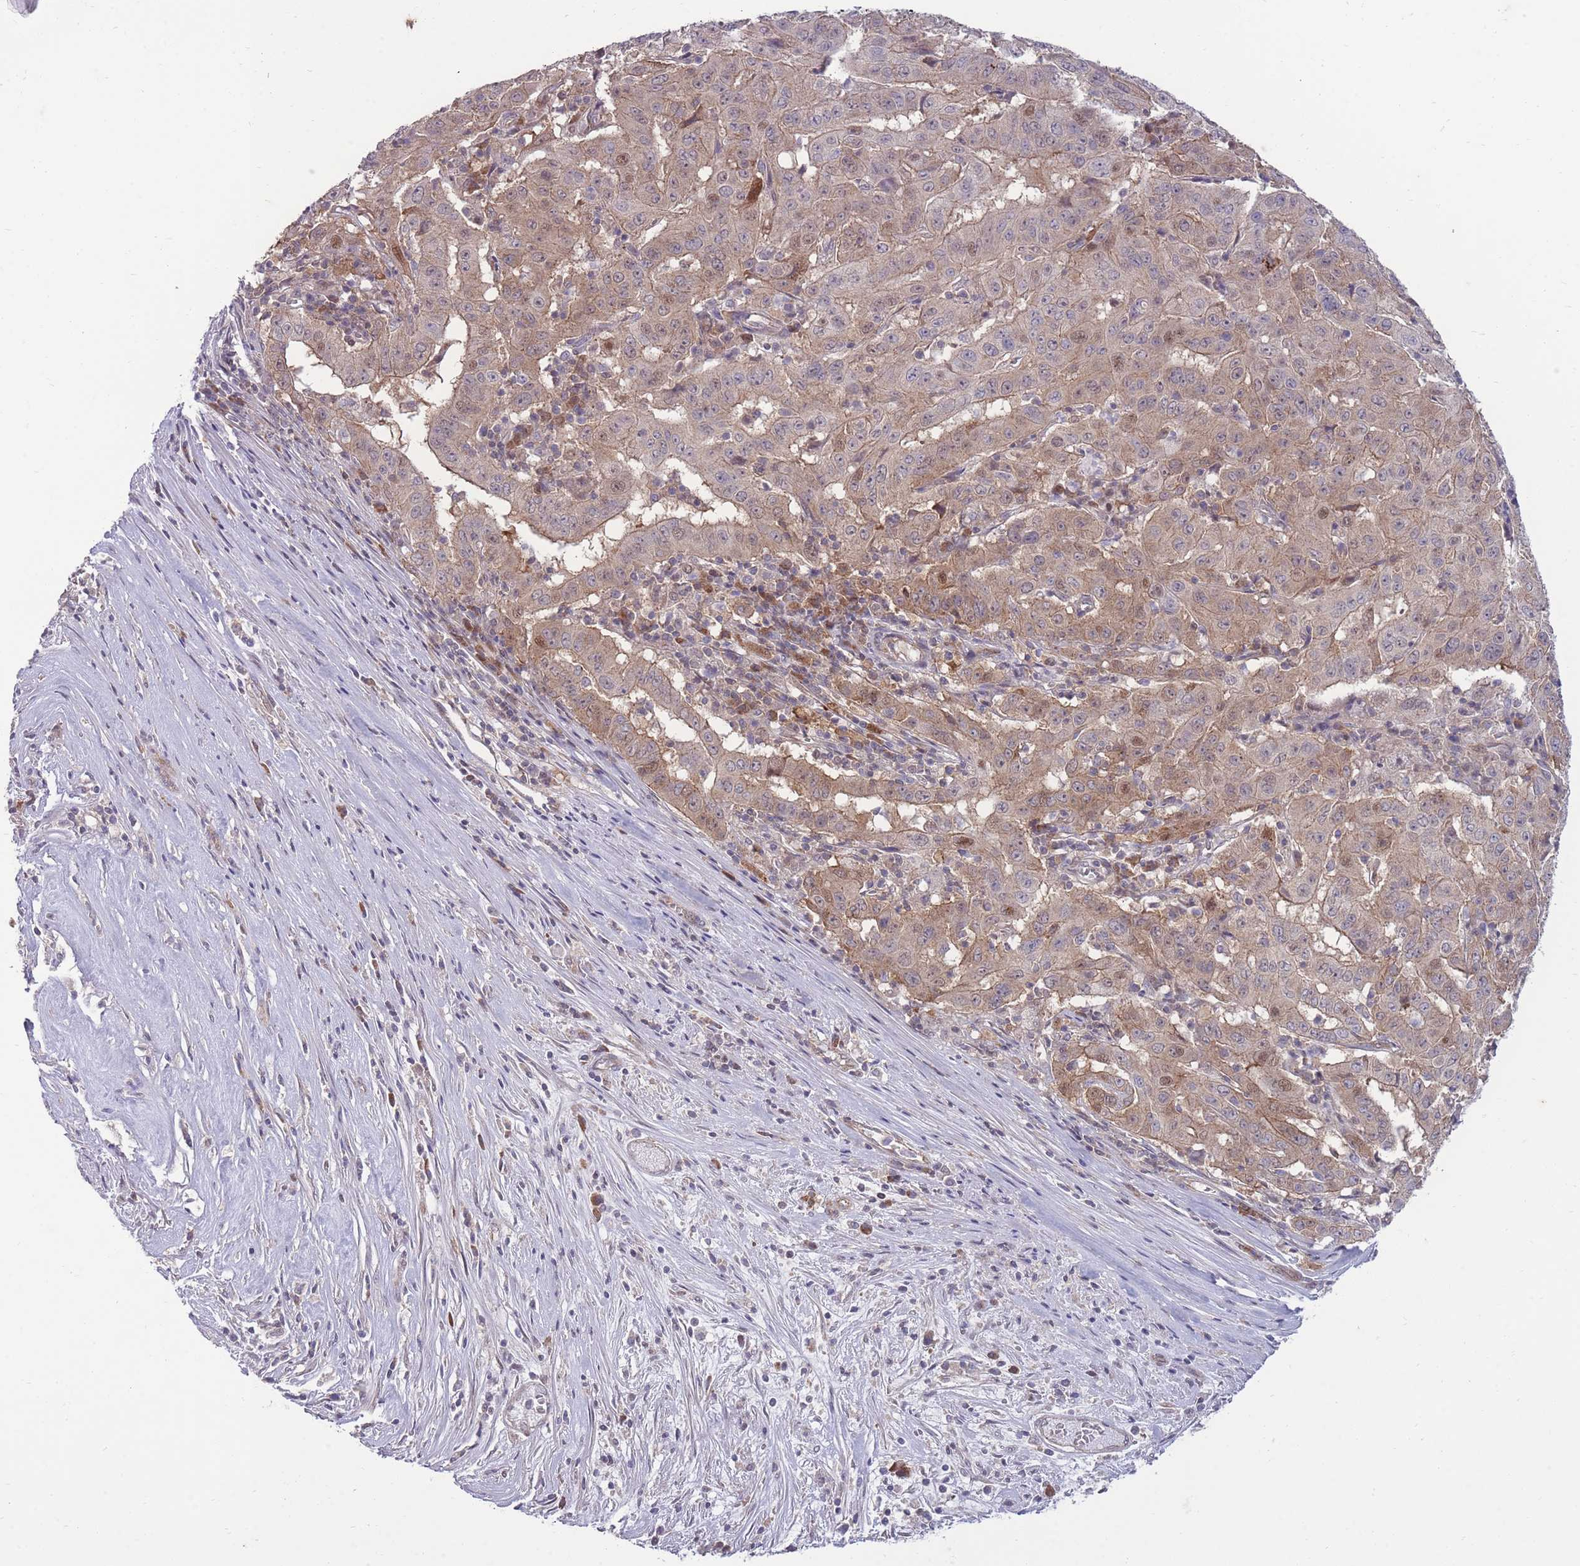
{"staining": {"intensity": "moderate", "quantity": "25%-75%", "location": "cytoplasmic/membranous"}, "tissue": "pancreatic cancer", "cell_type": "Tumor cells", "image_type": "cancer", "snomed": [{"axis": "morphology", "description": "Adenocarcinoma, NOS"}, {"axis": "topography", "description": "Pancreas"}], "caption": "Protein staining of adenocarcinoma (pancreatic) tissue reveals moderate cytoplasmic/membranous expression in about 25%-75% of tumor cells.", "gene": "RIC8A", "patient": {"sex": "male", "age": 63}}